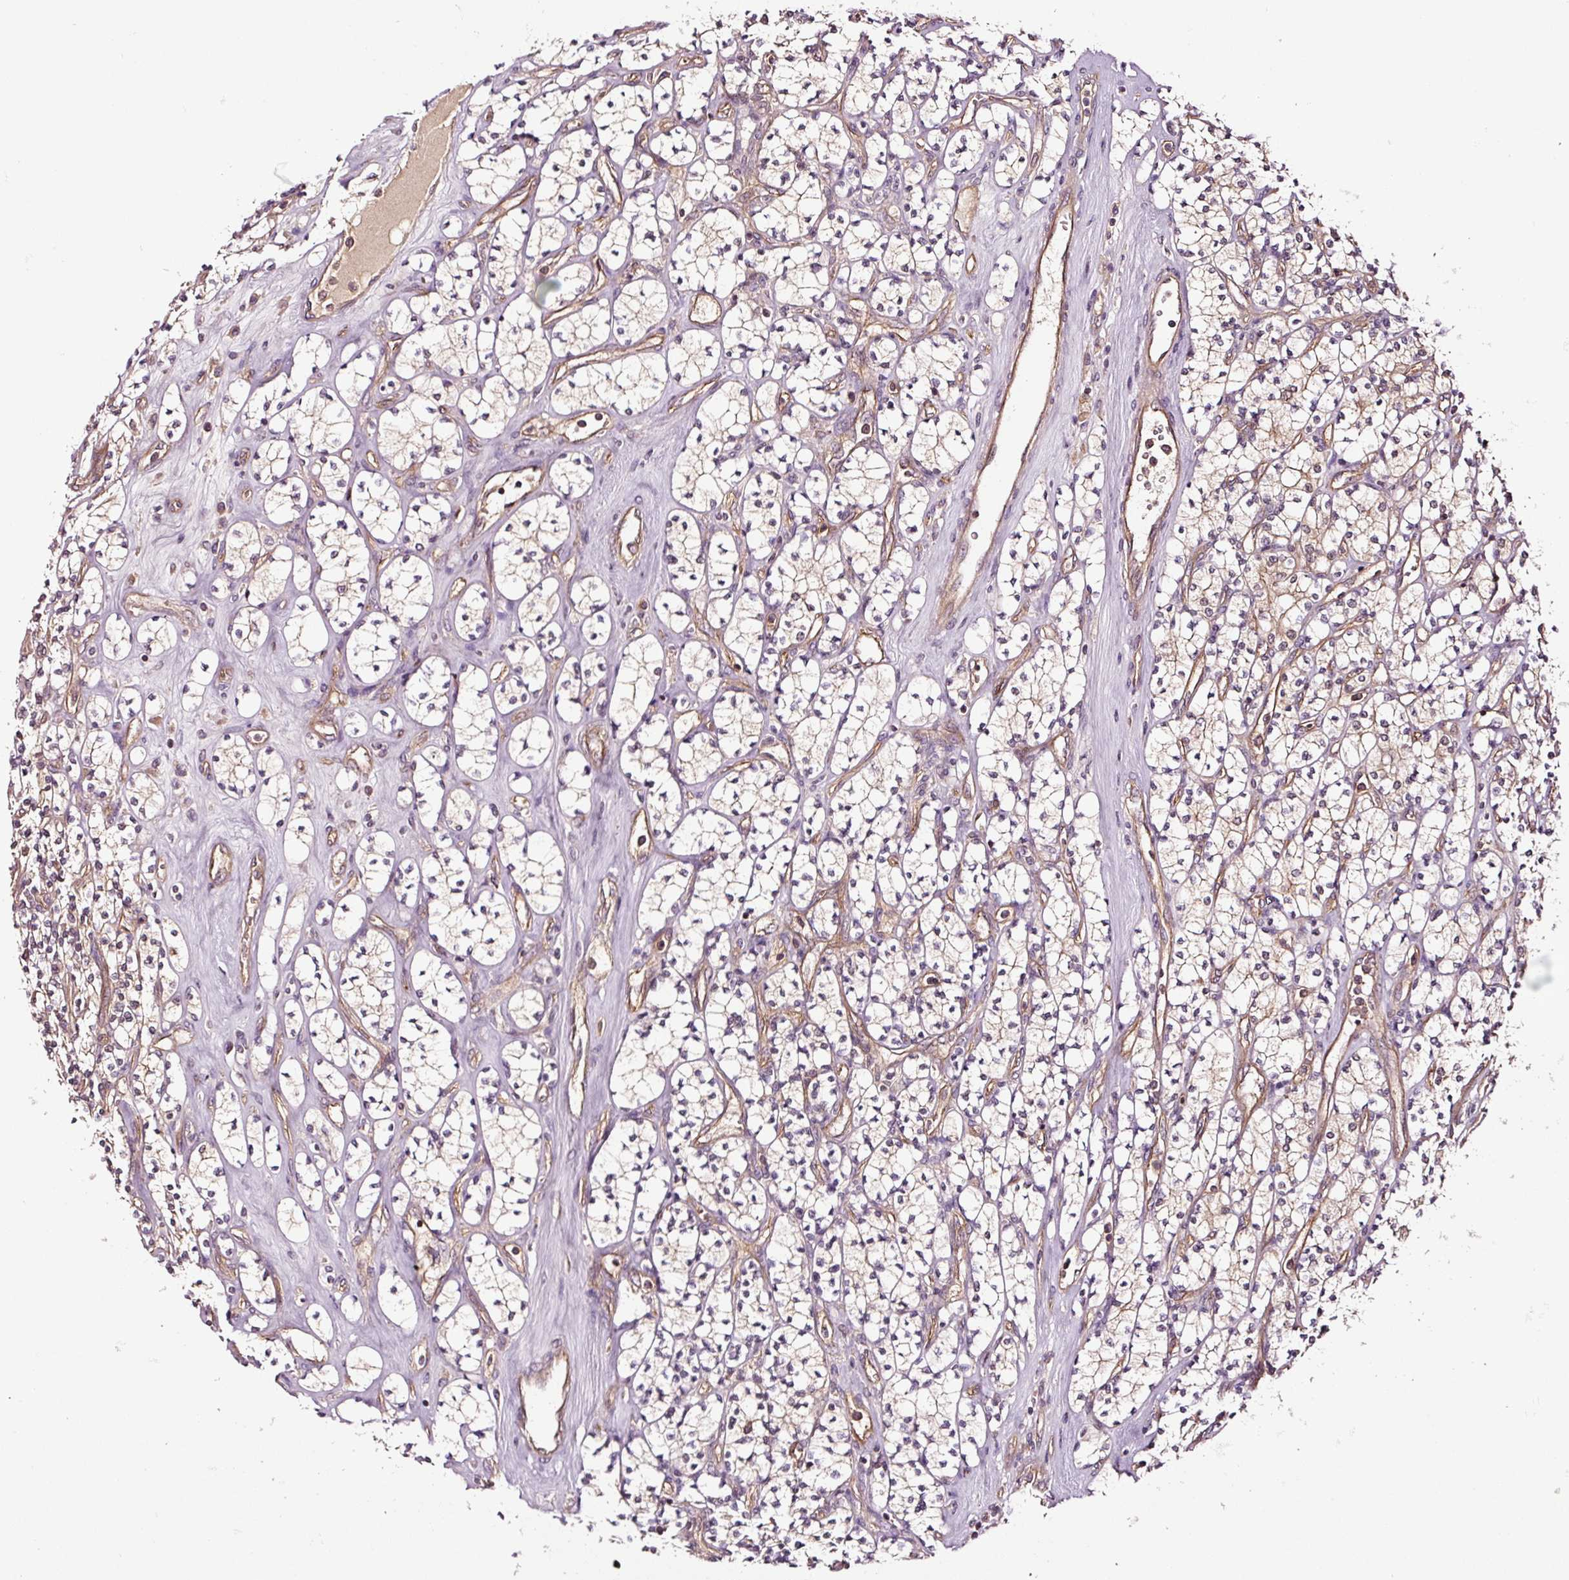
{"staining": {"intensity": "moderate", "quantity": "25%-75%", "location": "cytoplasmic/membranous"}, "tissue": "renal cancer", "cell_type": "Tumor cells", "image_type": "cancer", "snomed": [{"axis": "morphology", "description": "Adenocarcinoma, NOS"}, {"axis": "topography", "description": "Kidney"}], "caption": "Immunohistochemistry of human adenocarcinoma (renal) demonstrates medium levels of moderate cytoplasmic/membranous staining in approximately 25%-75% of tumor cells. (DAB (3,3'-diaminobenzidine) IHC, brown staining for protein, blue staining for nuclei).", "gene": "METAP1", "patient": {"sex": "male", "age": 77}}